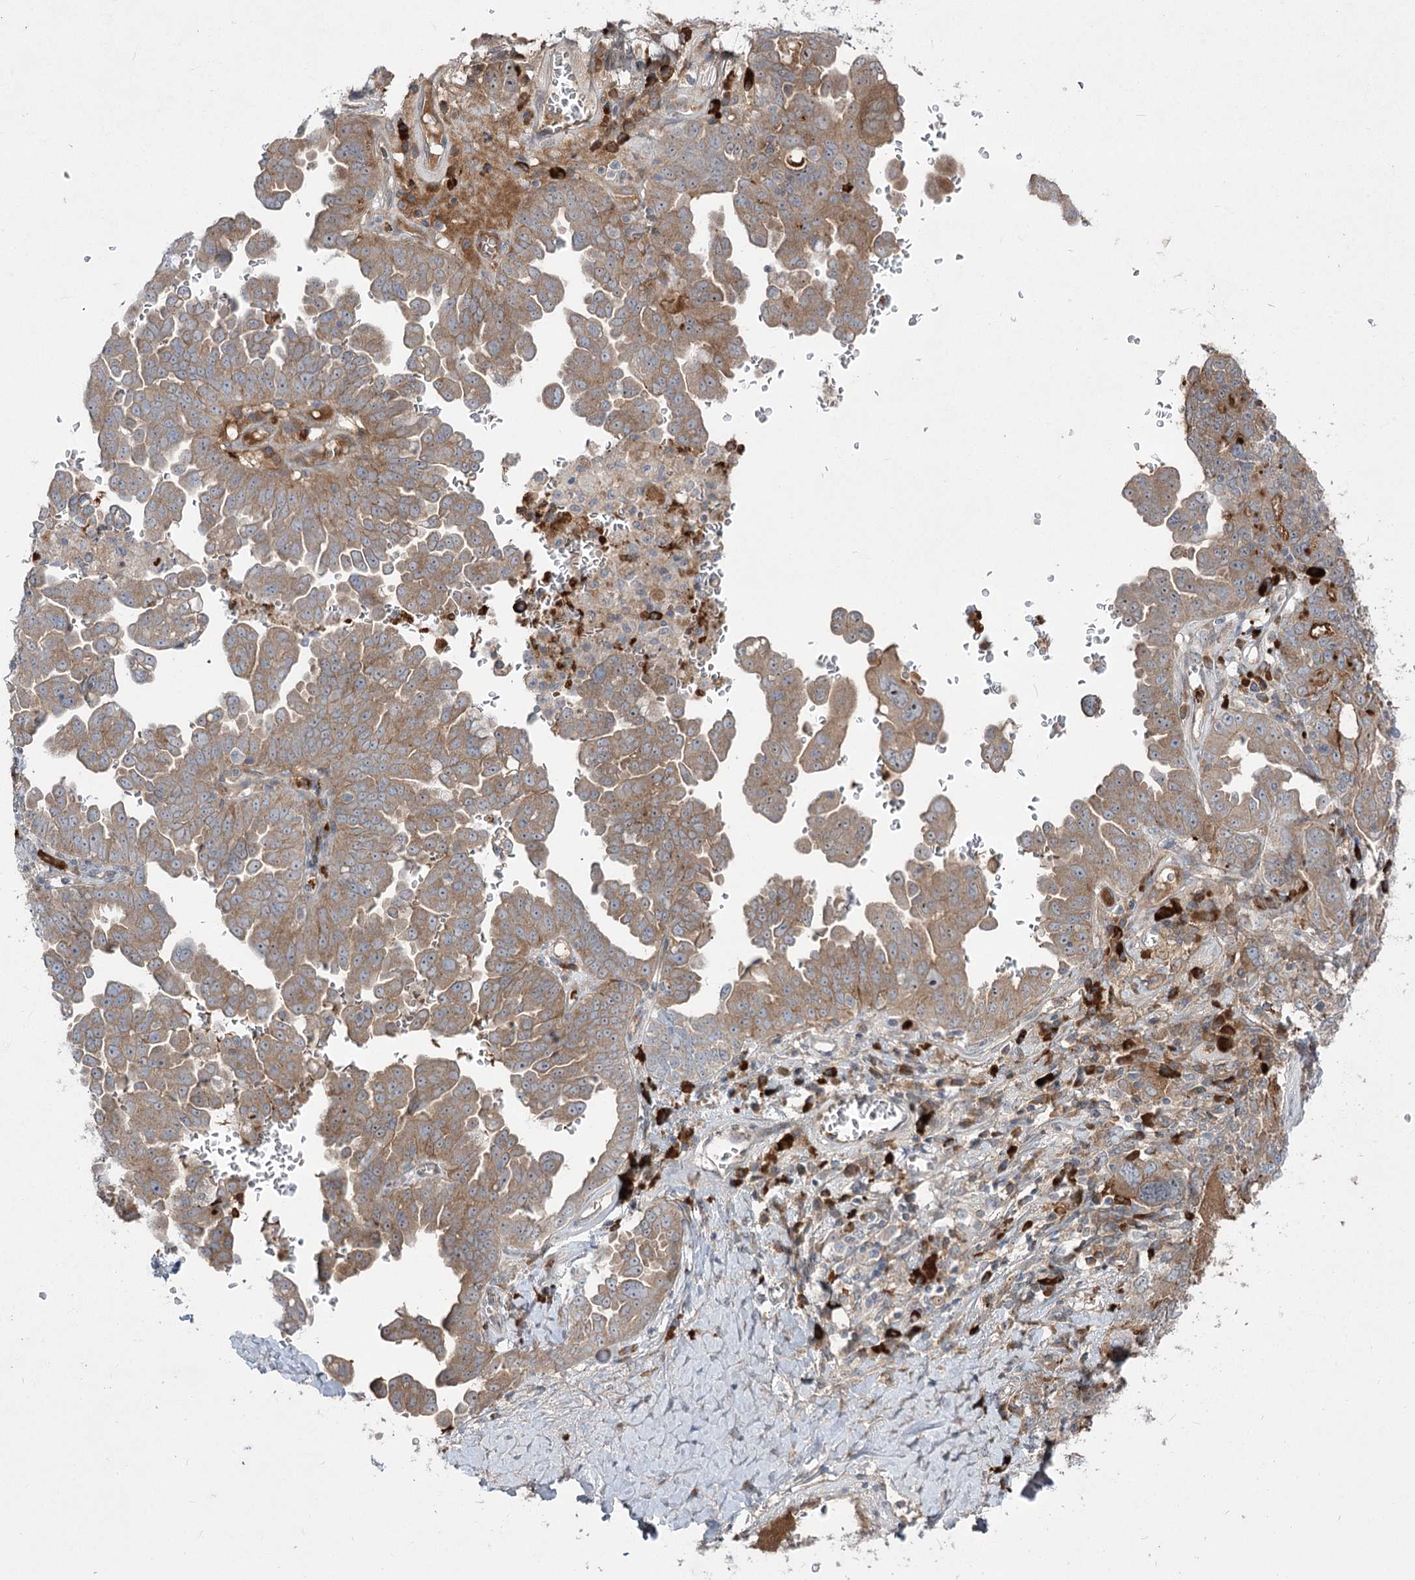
{"staining": {"intensity": "moderate", "quantity": ">75%", "location": "cytoplasmic/membranous"}, "tissue": "ovarian cancer", "cell_type": "Tumor cells", "image_type": "cancer", "snomed": [{"axis": "morphology", "description": "Carcinoma, endometroid"}, {"axis": "topography", "description": "Ovary"}], "caption": "IHC image of human ovarian cancer (endometroid carcinoma) stained for a protein (brown), which reveals medium levels of moderate cytoplasmic/membranous staining in about >75% of tumor cells.", "gene": "PLEKHA5", "patient": {"sex": "female", "age": 62}}